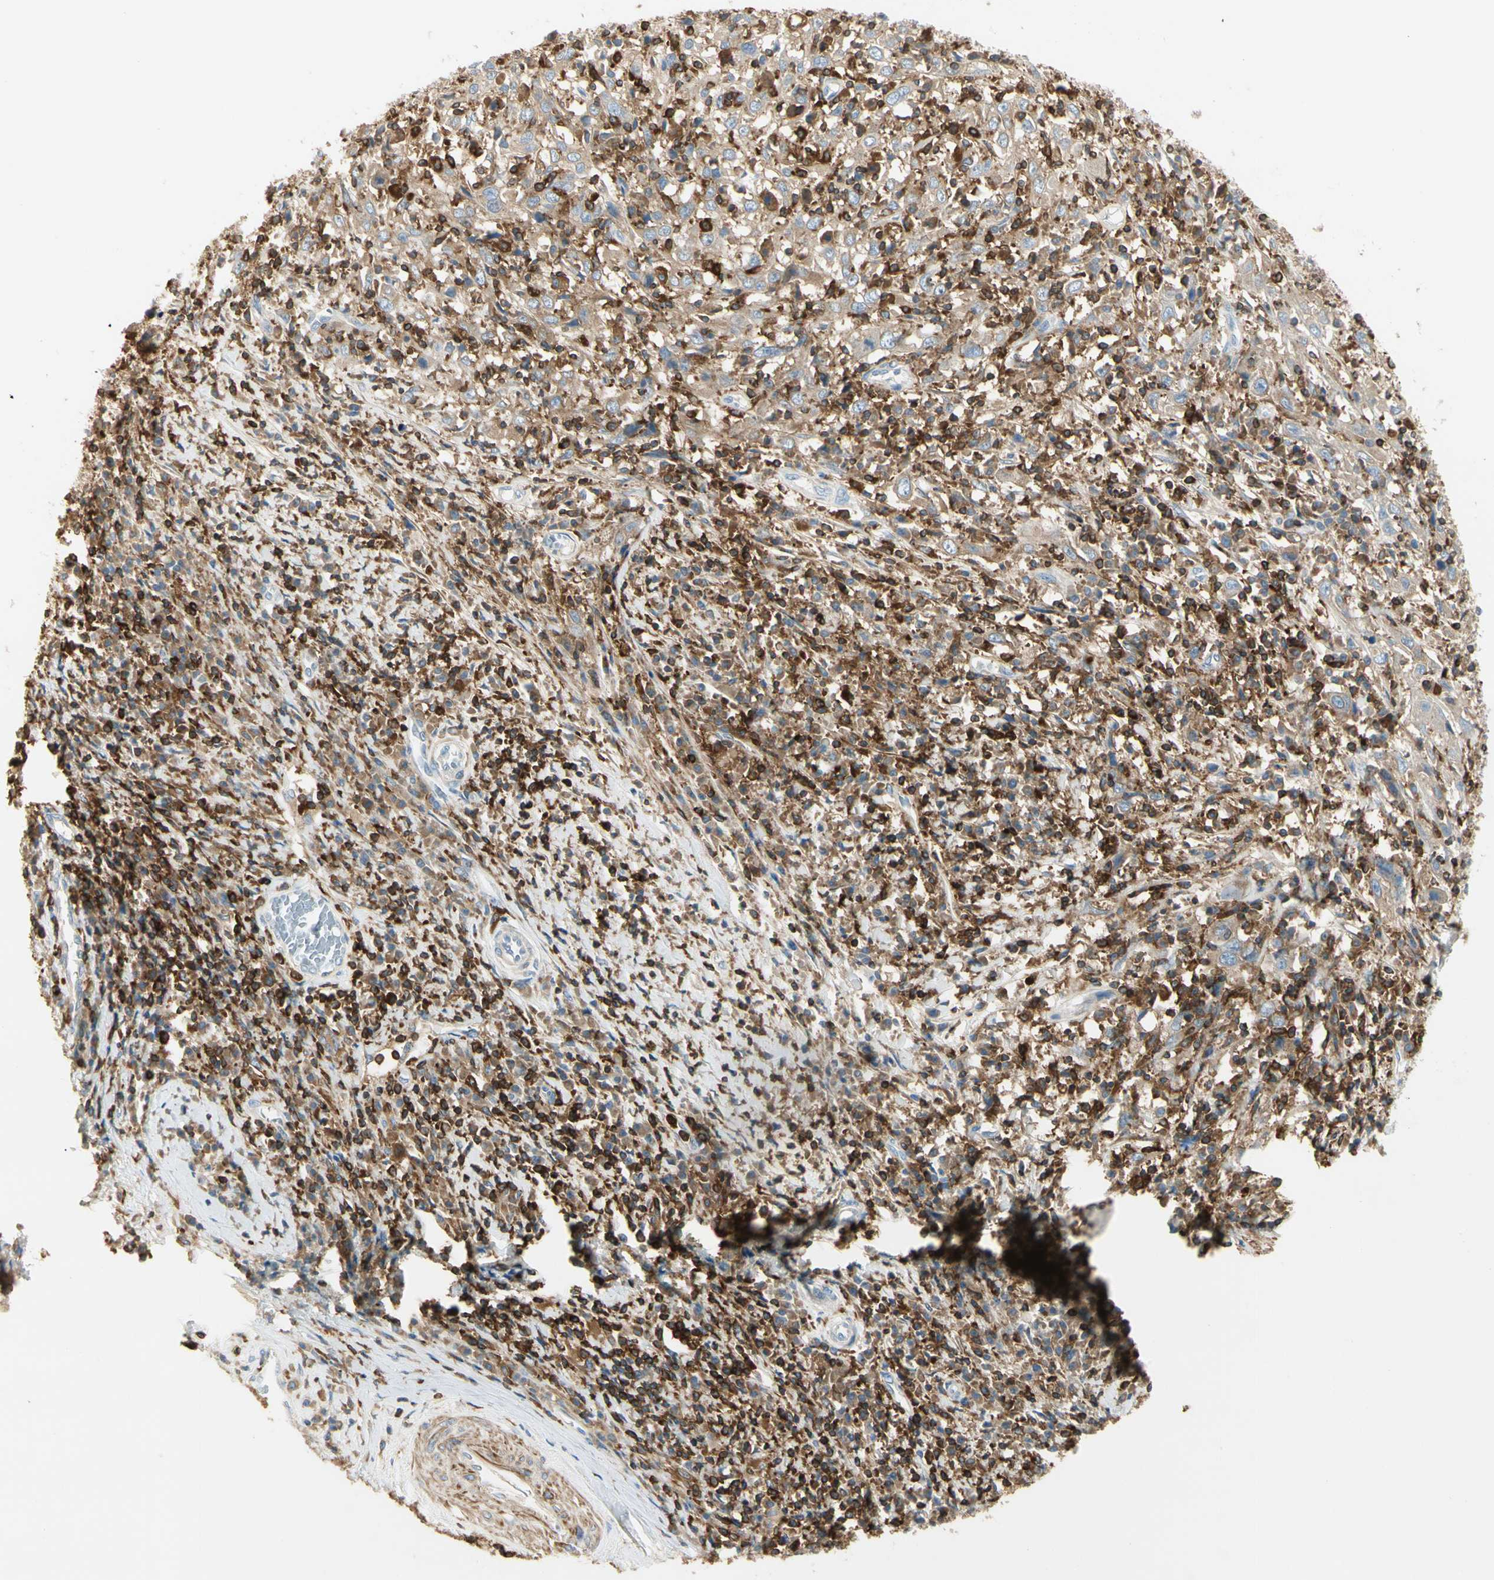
{"staining": {"intensity": "weak", "quantity": "<25%", "location": "cytoplasmic/membranous"}, "tissue": "cervical cancer", "cell_type": "Tumor cells", "image_type": "cancer", "snomed": [{"axis": "morphology", "description": "Squamous cell carcinoma, NOS"}, {"axis": "topography", "description": "Cervix"}], "caption": "Tumor cells show no significant protein staining in cervical squamous cell carcinoma. (IHC, brightfield microscopy, high magnification).", "gene": "FMNL1", "patient": {"sex": "female", "age": 46}}